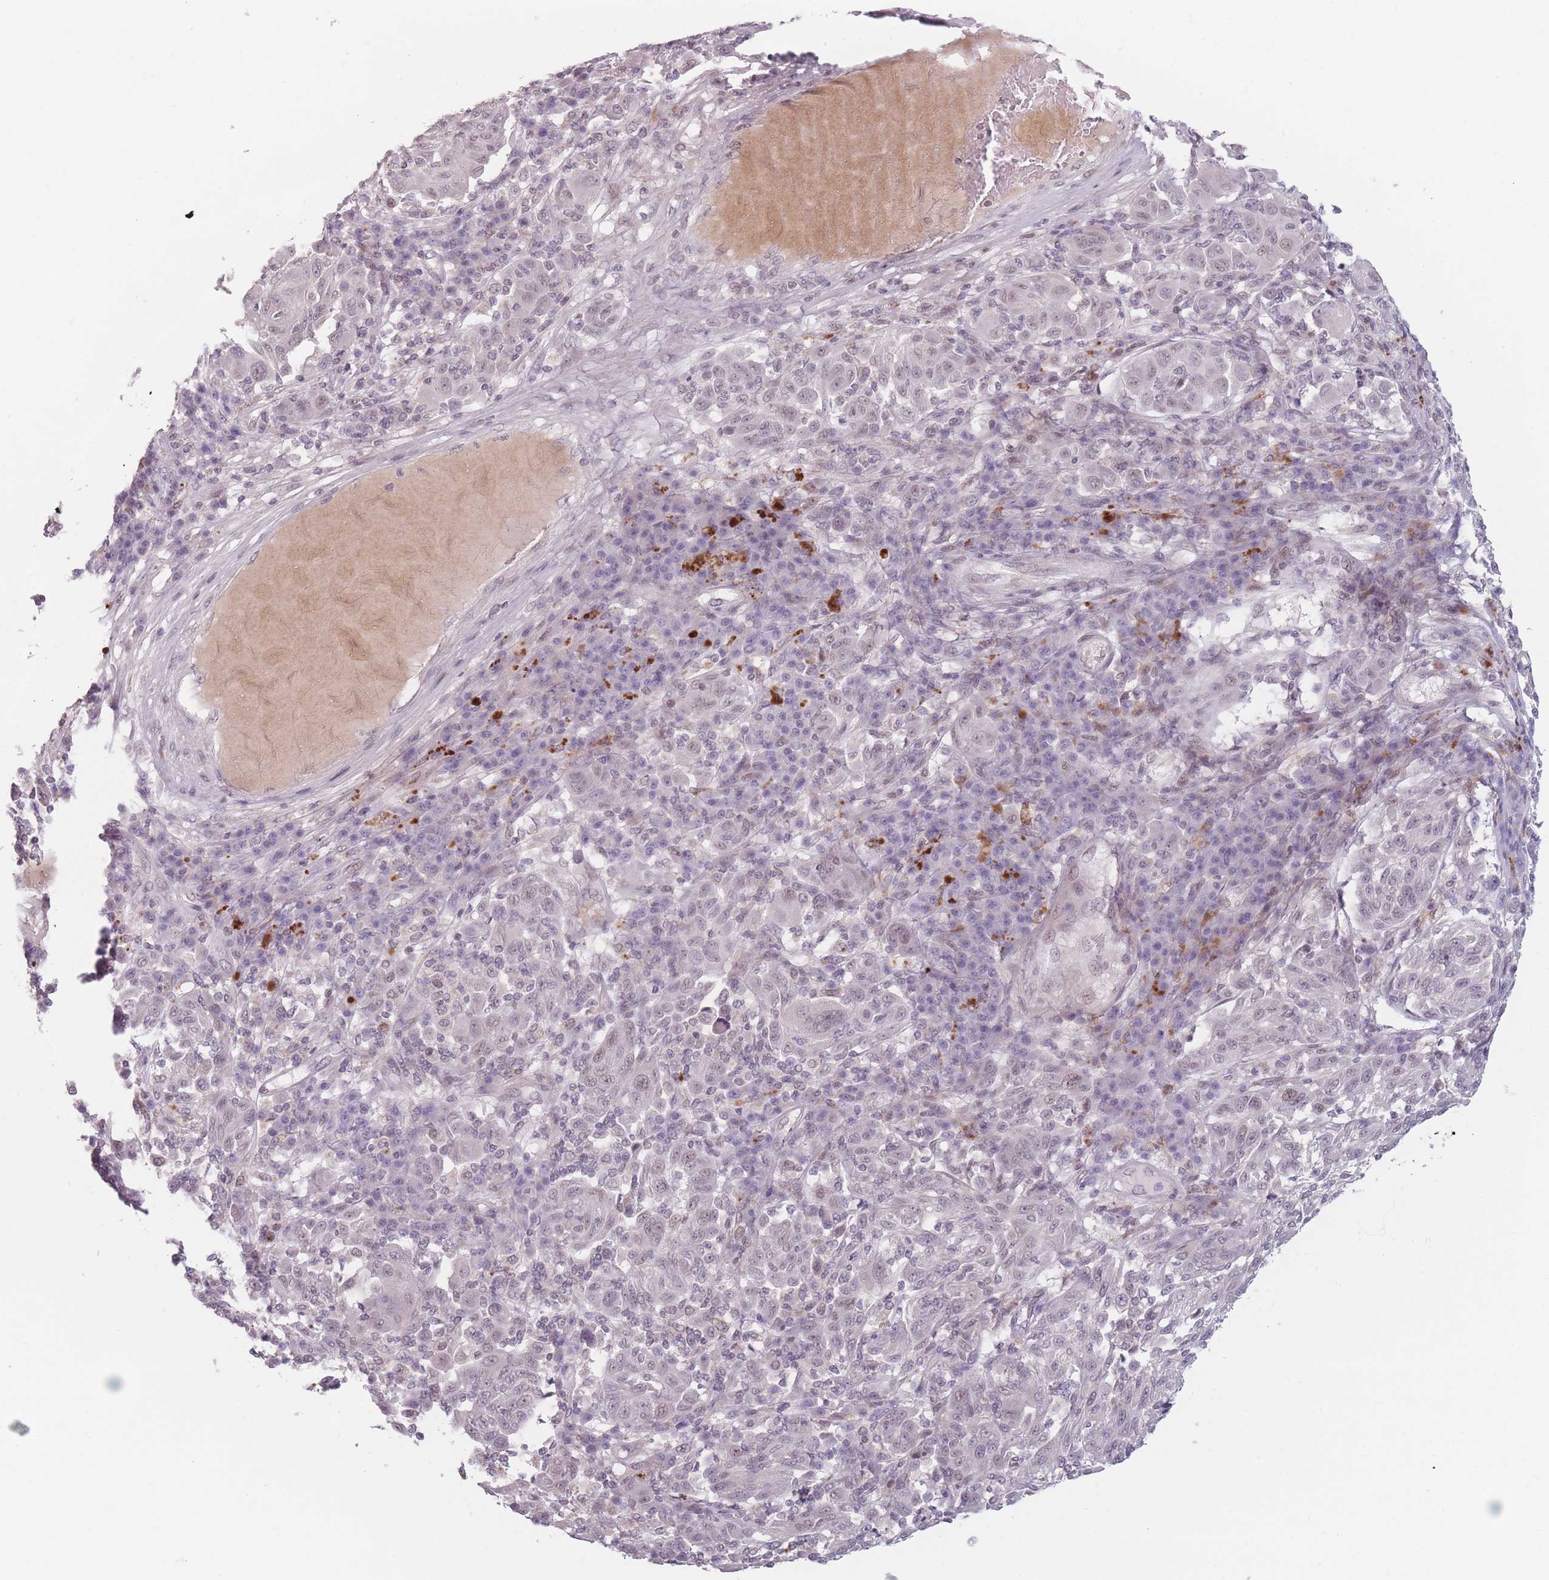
{"staining": {"intensity": "weak", "quantity": "<25%", "location": "nuclear"}, "tissue": "melanoma", "cell_type": "Tumor cells", "image_type": "cancer", "snomed": [{"axis": "morphology", "description": "Malignant melanoma, NOS"}, {"axis": "topography", "description": "Skin"}], "caption": "Immunohistochemistry micrograph of malignant melanoma stained for a protein (brown), which displays no positivity in tumor cells.", "gene": "OR10C1", "patient": {"sex": "male", "age": 53}}